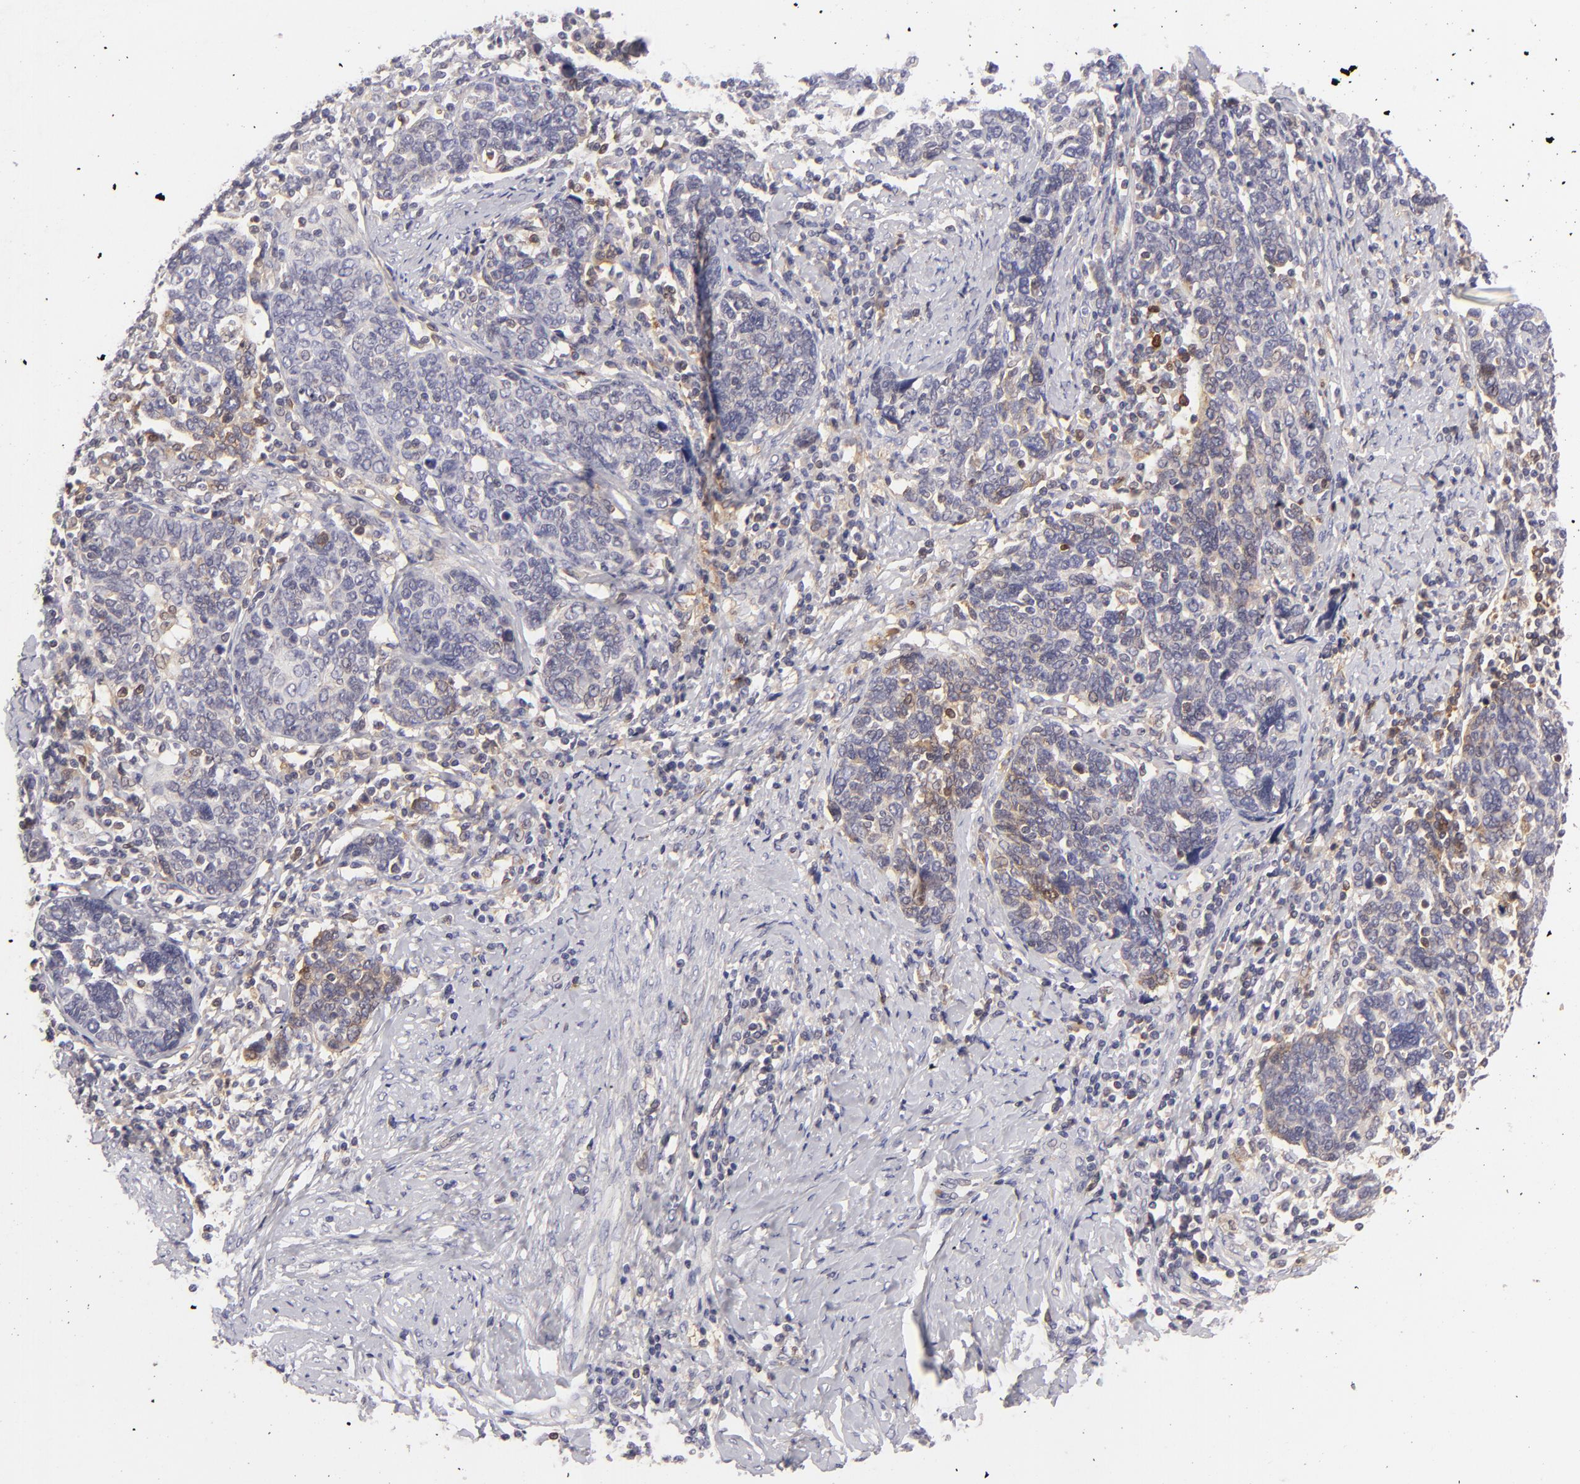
{"staining": {"intensity": "weak", "quantity": ">75%", "location": "cytoplasmic/membranous"}, "tissue": "cervical cancer", "cell_type": "Tumor cells", "image_type": "cancer", "snomed": [{"axis": "morphology", "description": "Squamous cell carcinoma, NOS"}, {"axis": "topography", "description": "Cervix"}], "caption": "Squamous cell carcinoma (cervical) was stained to show a protein in brown. There is low levels of weak cytoplasmic/membranous positivity in approximately >75% of tumor cells. Using DAB (brown) and hematoxylin (blue) stains, captured at high magnification using brightfield microscopy.", "gene": "MMP10", "patient": {"sex": "female", "age": 41}}